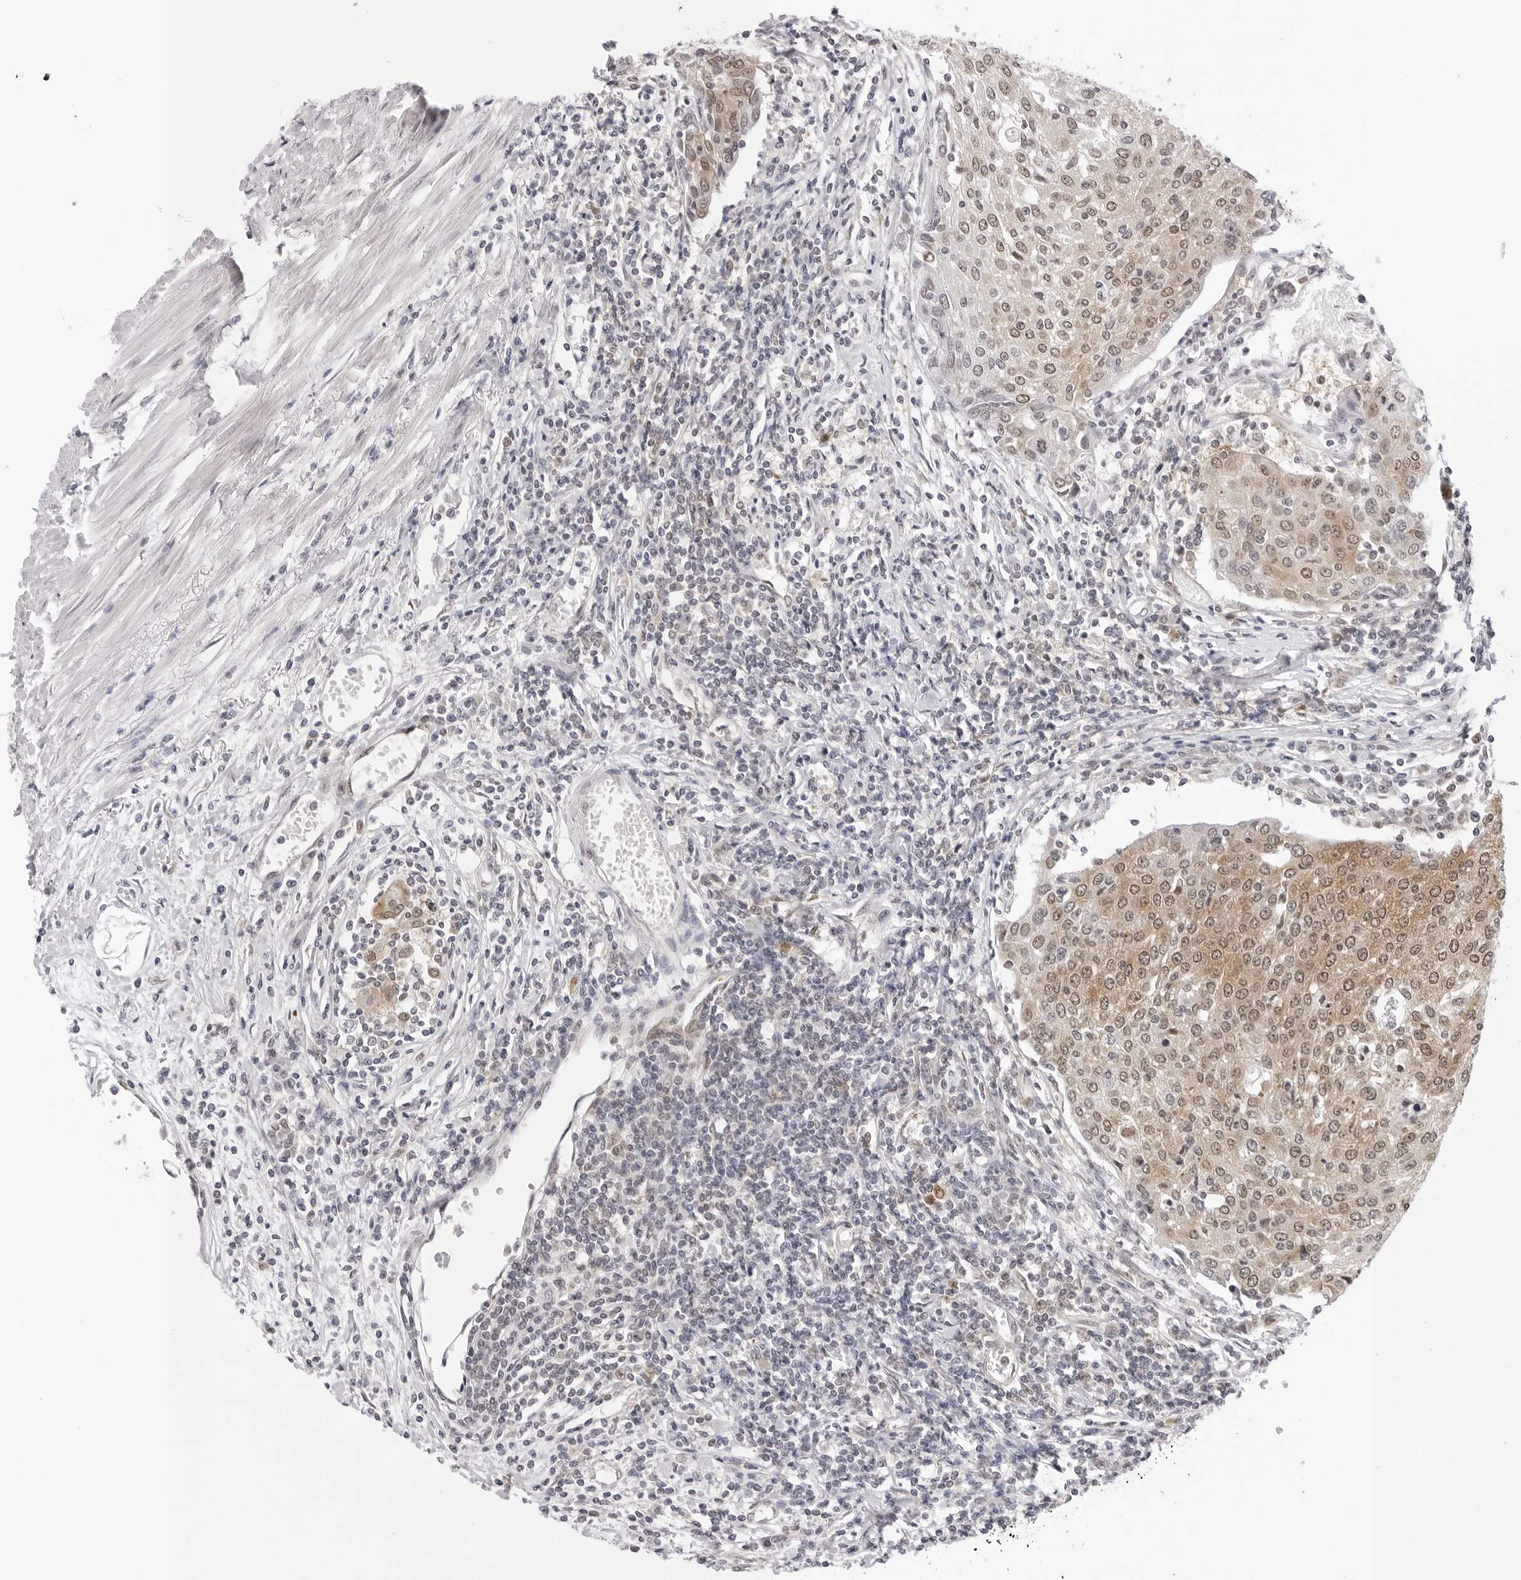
{"staining": {"intensity": "moderate", "quantity": ">75%", "location": "cytoplasmic/membranous,nuclear"}, "tissue": "urothelial cancer", "cell_type": "Tumor cells", "image_type": "cancer", "snomed": [{"axis": "morphology", "description": "Urothelial carcinoma, High grade"}, {"axis": "topography", "description": "Urinary bladder"}], "caption": "Human high-grade urothelial carcinoma stained with a protein marker shows moderate staining in tumor cells.", "gene": "WDR77", "patient": {"sex": "female", "age": 85}}